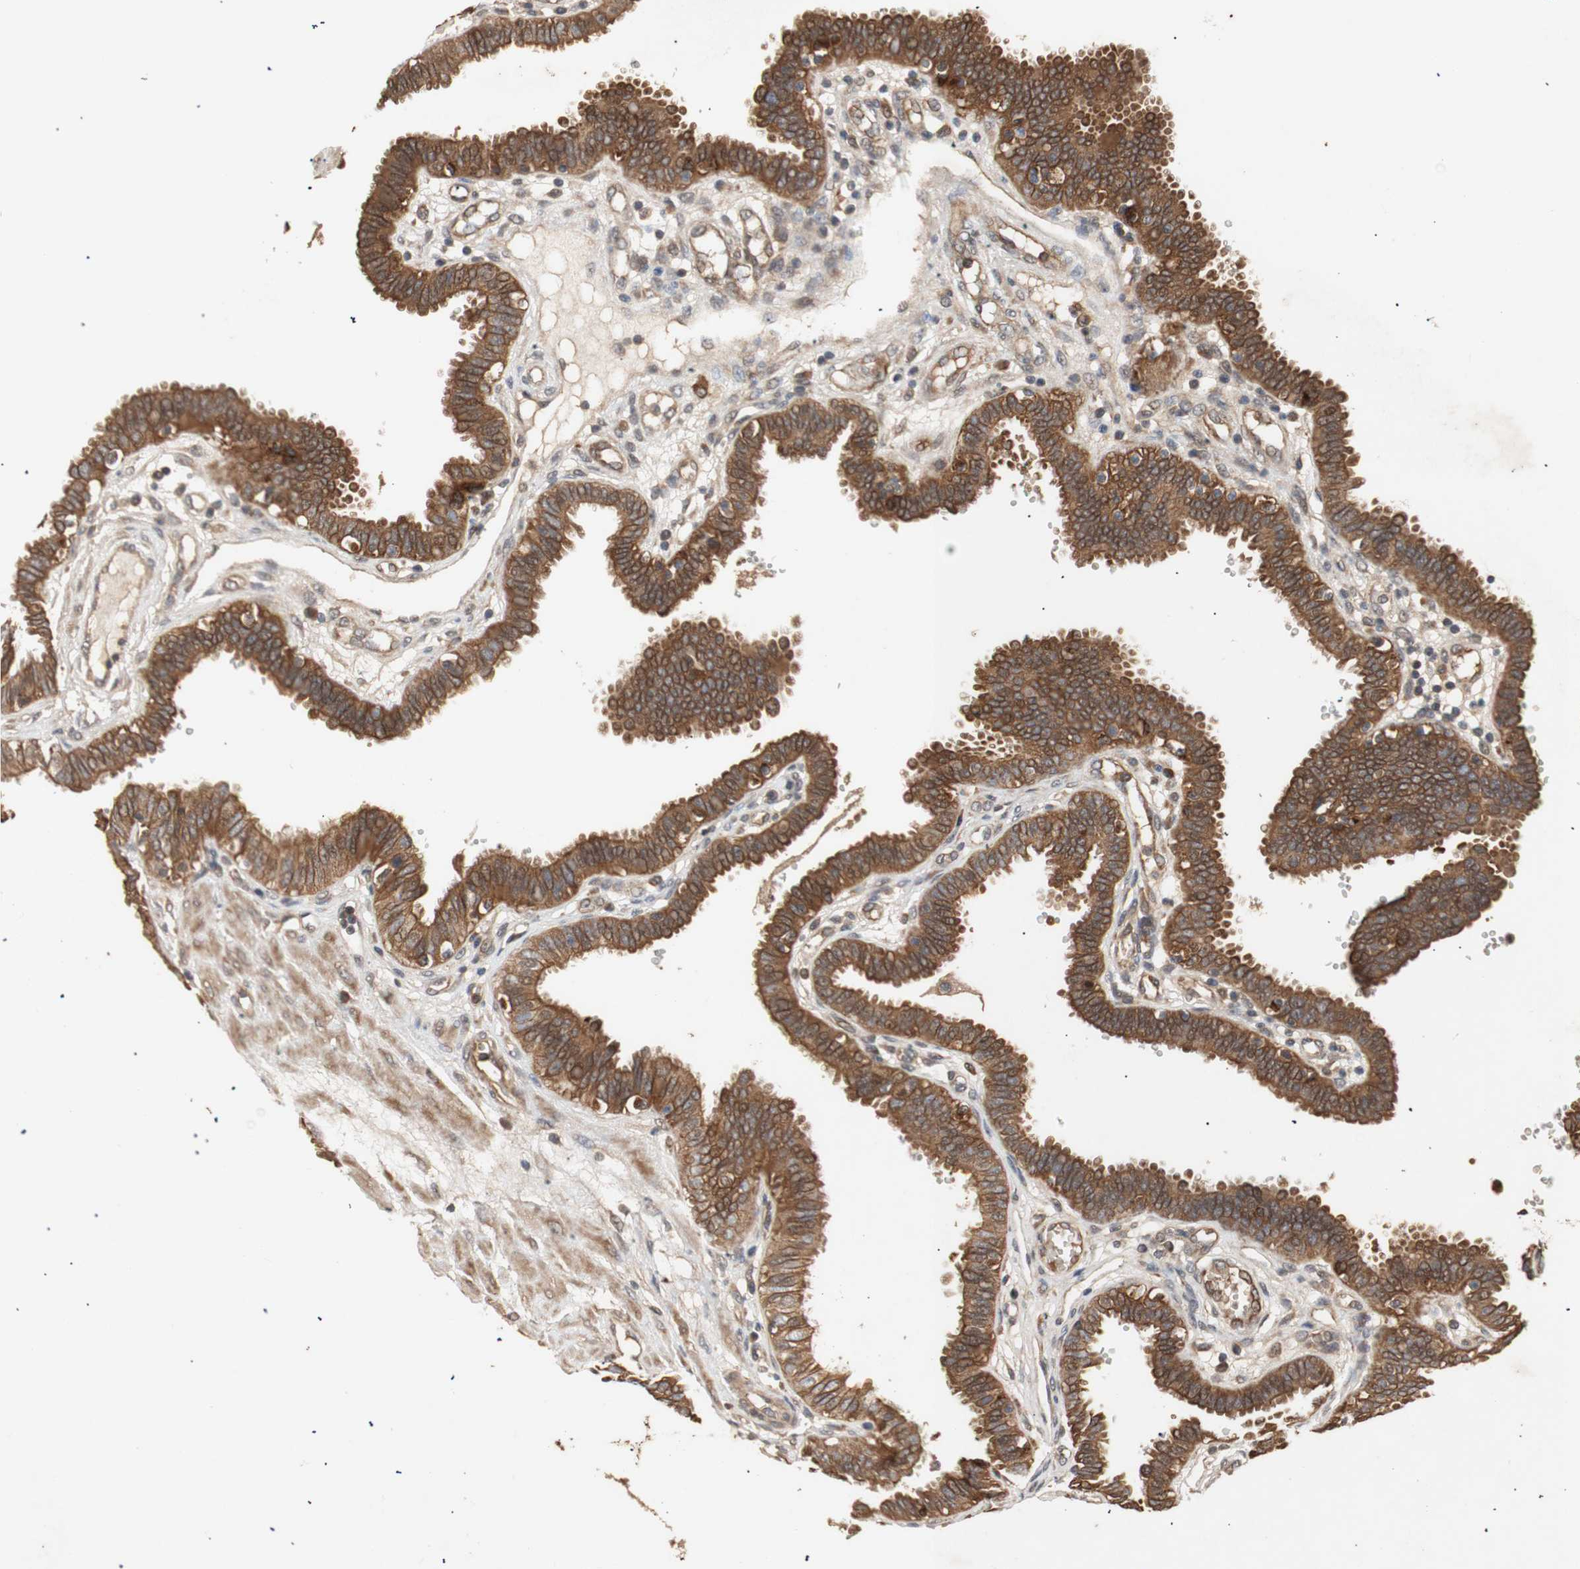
{"staining": {"intensity": "strong", "quantity": ">75%", "location": "cytoplasmic/membranous"}, "tissue": "fallopian tube", "cell_type": "Glandular cells", "image_type": "normal", "snomed": [{"axis": "morphology", "description": "Normal tissue, NOS"}, {"axis": "topography", "description": "Fallopian tube"}], "caption": "Fallopian tube stained with a brown dye shows strong cytoplasmic/membranous positive positivity in approximately >75% of glandular cells.", "gene": "PKN1", "patient": {"sex": "female", "age": 32}}